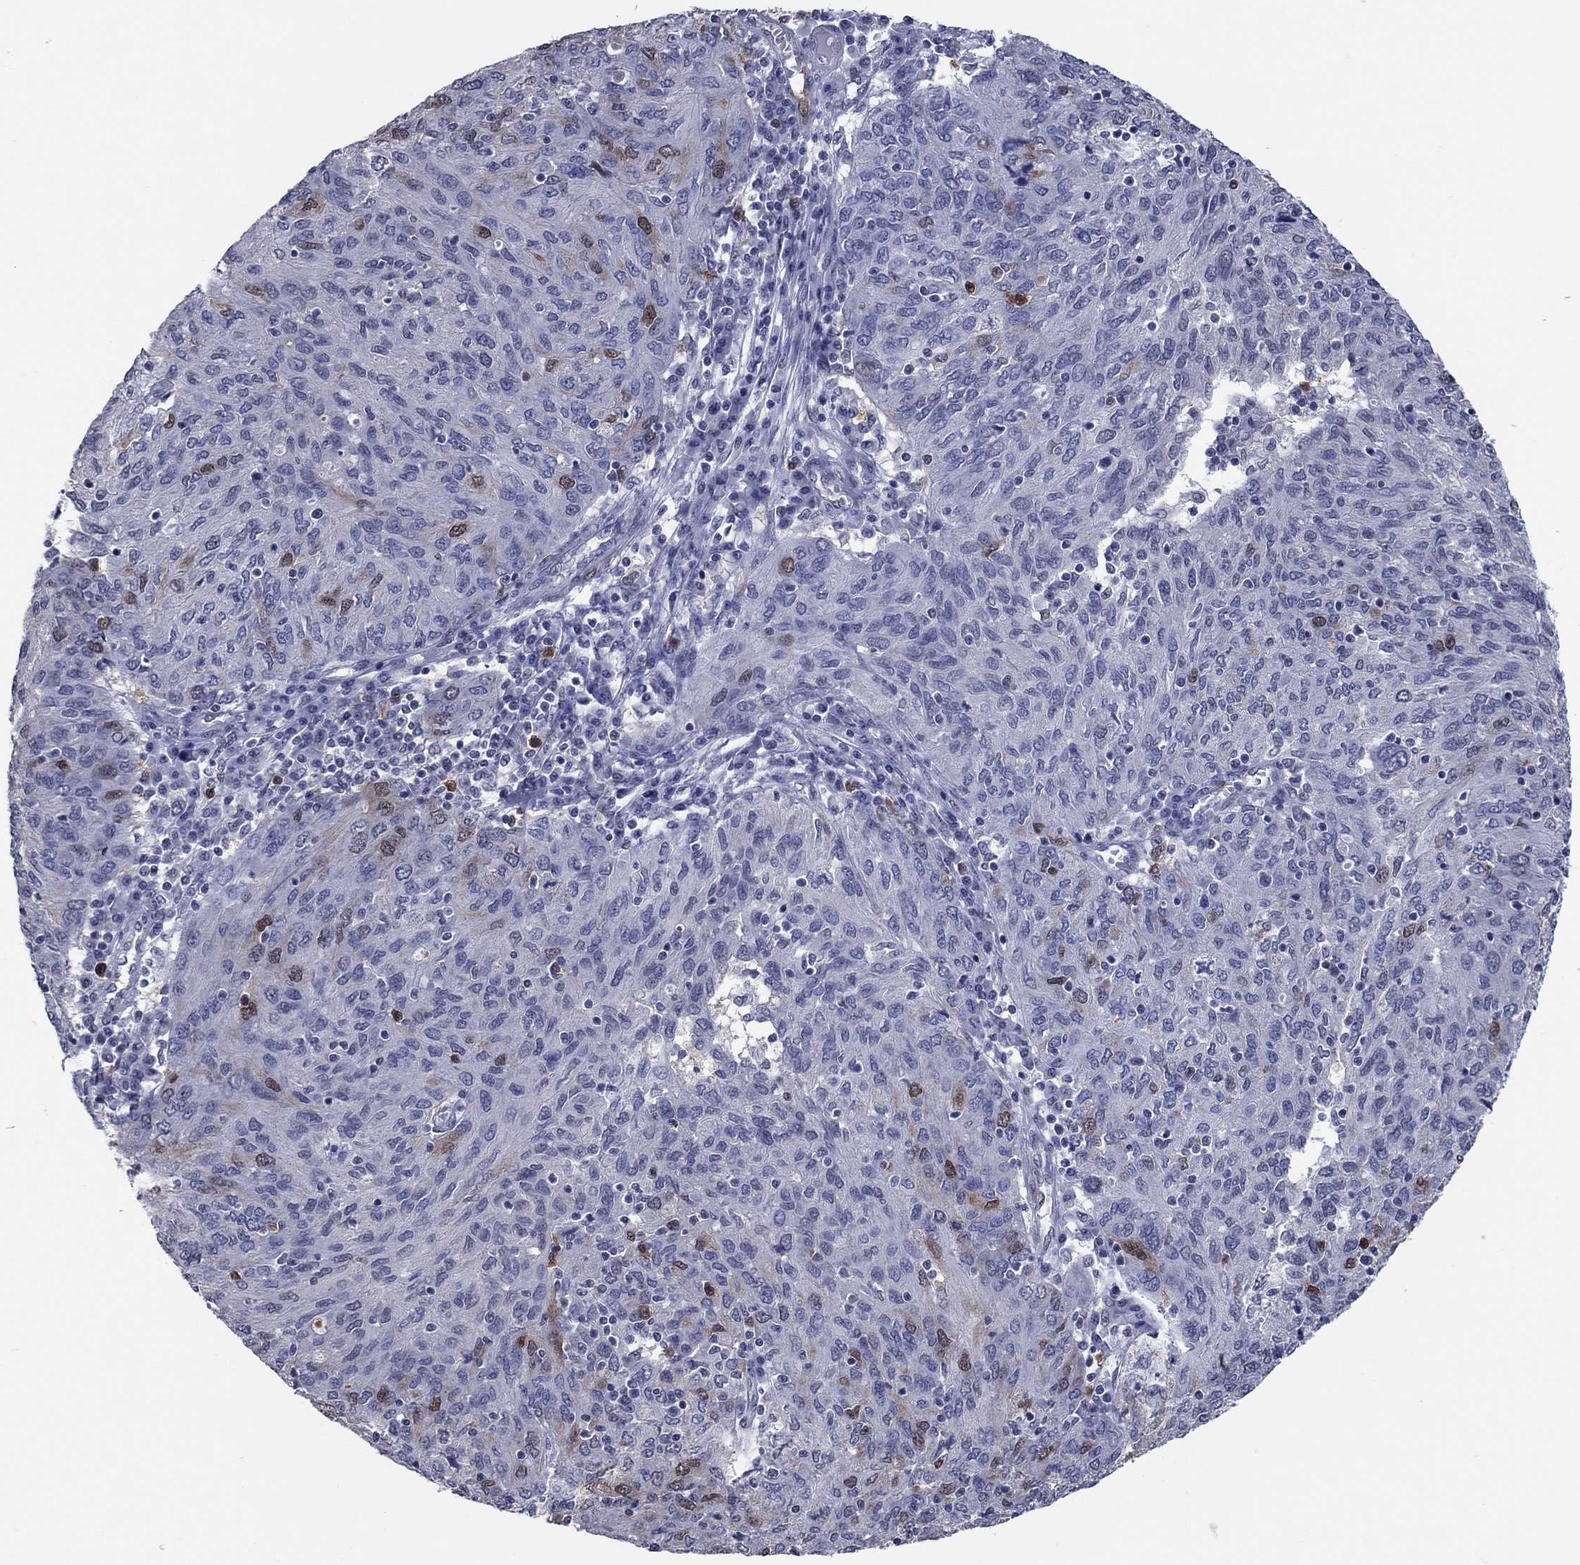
{"staining": {"intensity": "moderate", "quantity": "<25%", "location": "nuclear"}, "tissue": "ovarian cancer", "cell_type": "Tumor cells", "image_type": "cancer", "snomed": [{"axis": "morphology", "description": "Carcinoma, endometroid"}, {"axis": "topography", "description": "Ovary"}], "caption": "Endometroid carcinoma (ovarian) was stained to show a protein in brown. There is low levels of moderate nuclear staining in approximately <25% of tumor cells. (DAB (3,3'-diaminobenzidine) IHC, brown staining for protein, blue staining for nuclei).", "gene": "TYMS", "patient": {"sex": "female", "age": 50}}